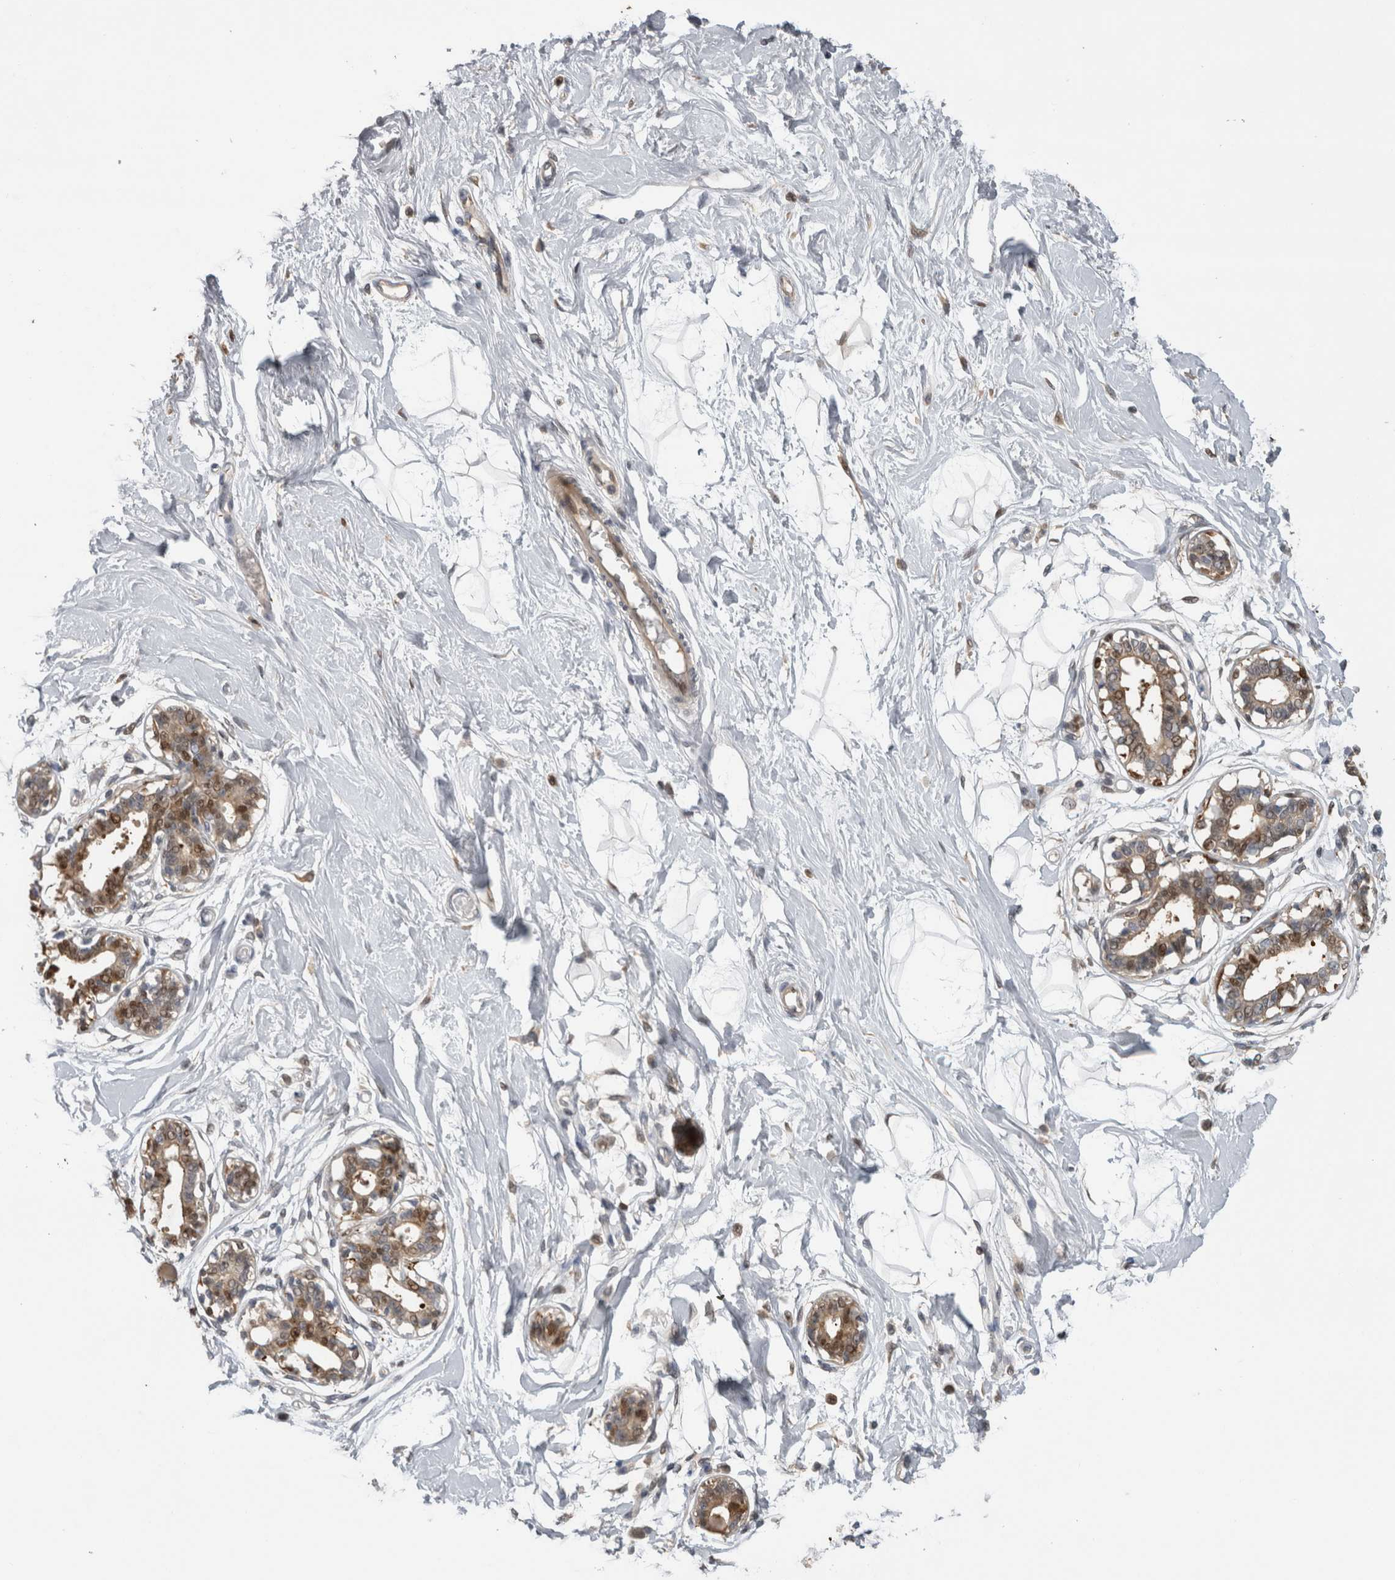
{"staining": {"intensity": "moderate", "quantity": "25%-75%", "location": "cytoplasmic/membranous,nuclear"}, "tissue": "breast", "cell_type": "Adipocytes", "image_type": "normal", "snomed": [{"axis": "morphology", "description": "Normal tissue, NOS"}, {"axis": "topography", "description": "Breast"}], "caption": "Protein analysis of unremarkable breast displays moderate cytoplasmic/membranous,nuclear staining in approximately 25%-75% of adipocytes. The staining was performed using DAB, with brown indicating positive protein expression. Nuclei are stained blue with hematoxylin.", "gene": "USH1G", "patient": {"sex": "female", "age": 45}}